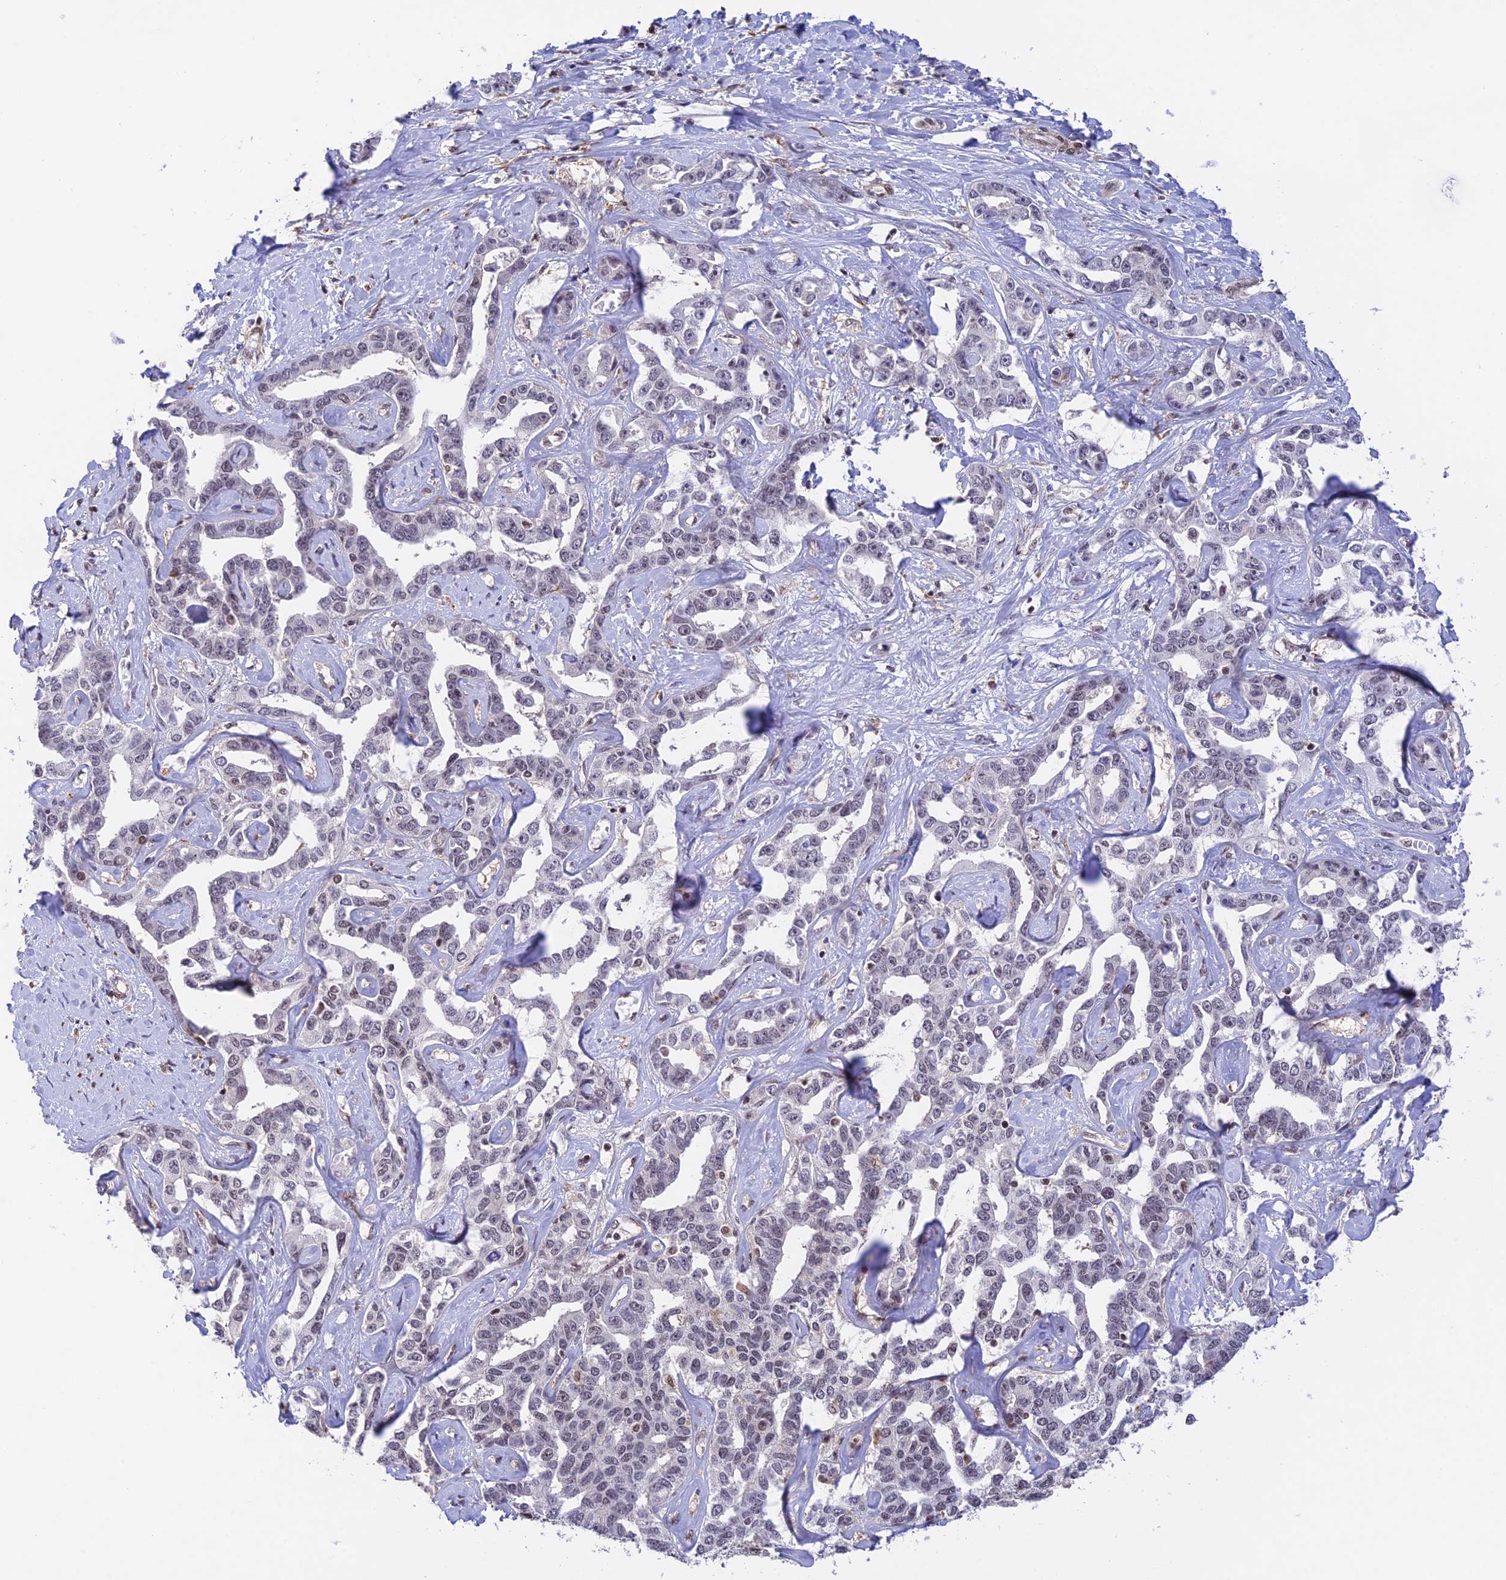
{"staining": {"intensity": "moderate", "quantity": "25%-75%", "location": "nuclear"}, "tissue": "liver cancer", "cell_type": "Tumor cells", "image_type": "cancer", "snomed": [{"axis": "morphology", "description": "Cholangiocarcinoma"}, {"axis": "topography", "description": "Liver"}], "caption": "Liver cancer (cholangiocarcinoma) stained for a protein (brown) shows moderate nuclear positive staining in about 25%-75% of tumor cells.", "gene": "THAP11", "patient": {"sex": "male", "age": 59}}